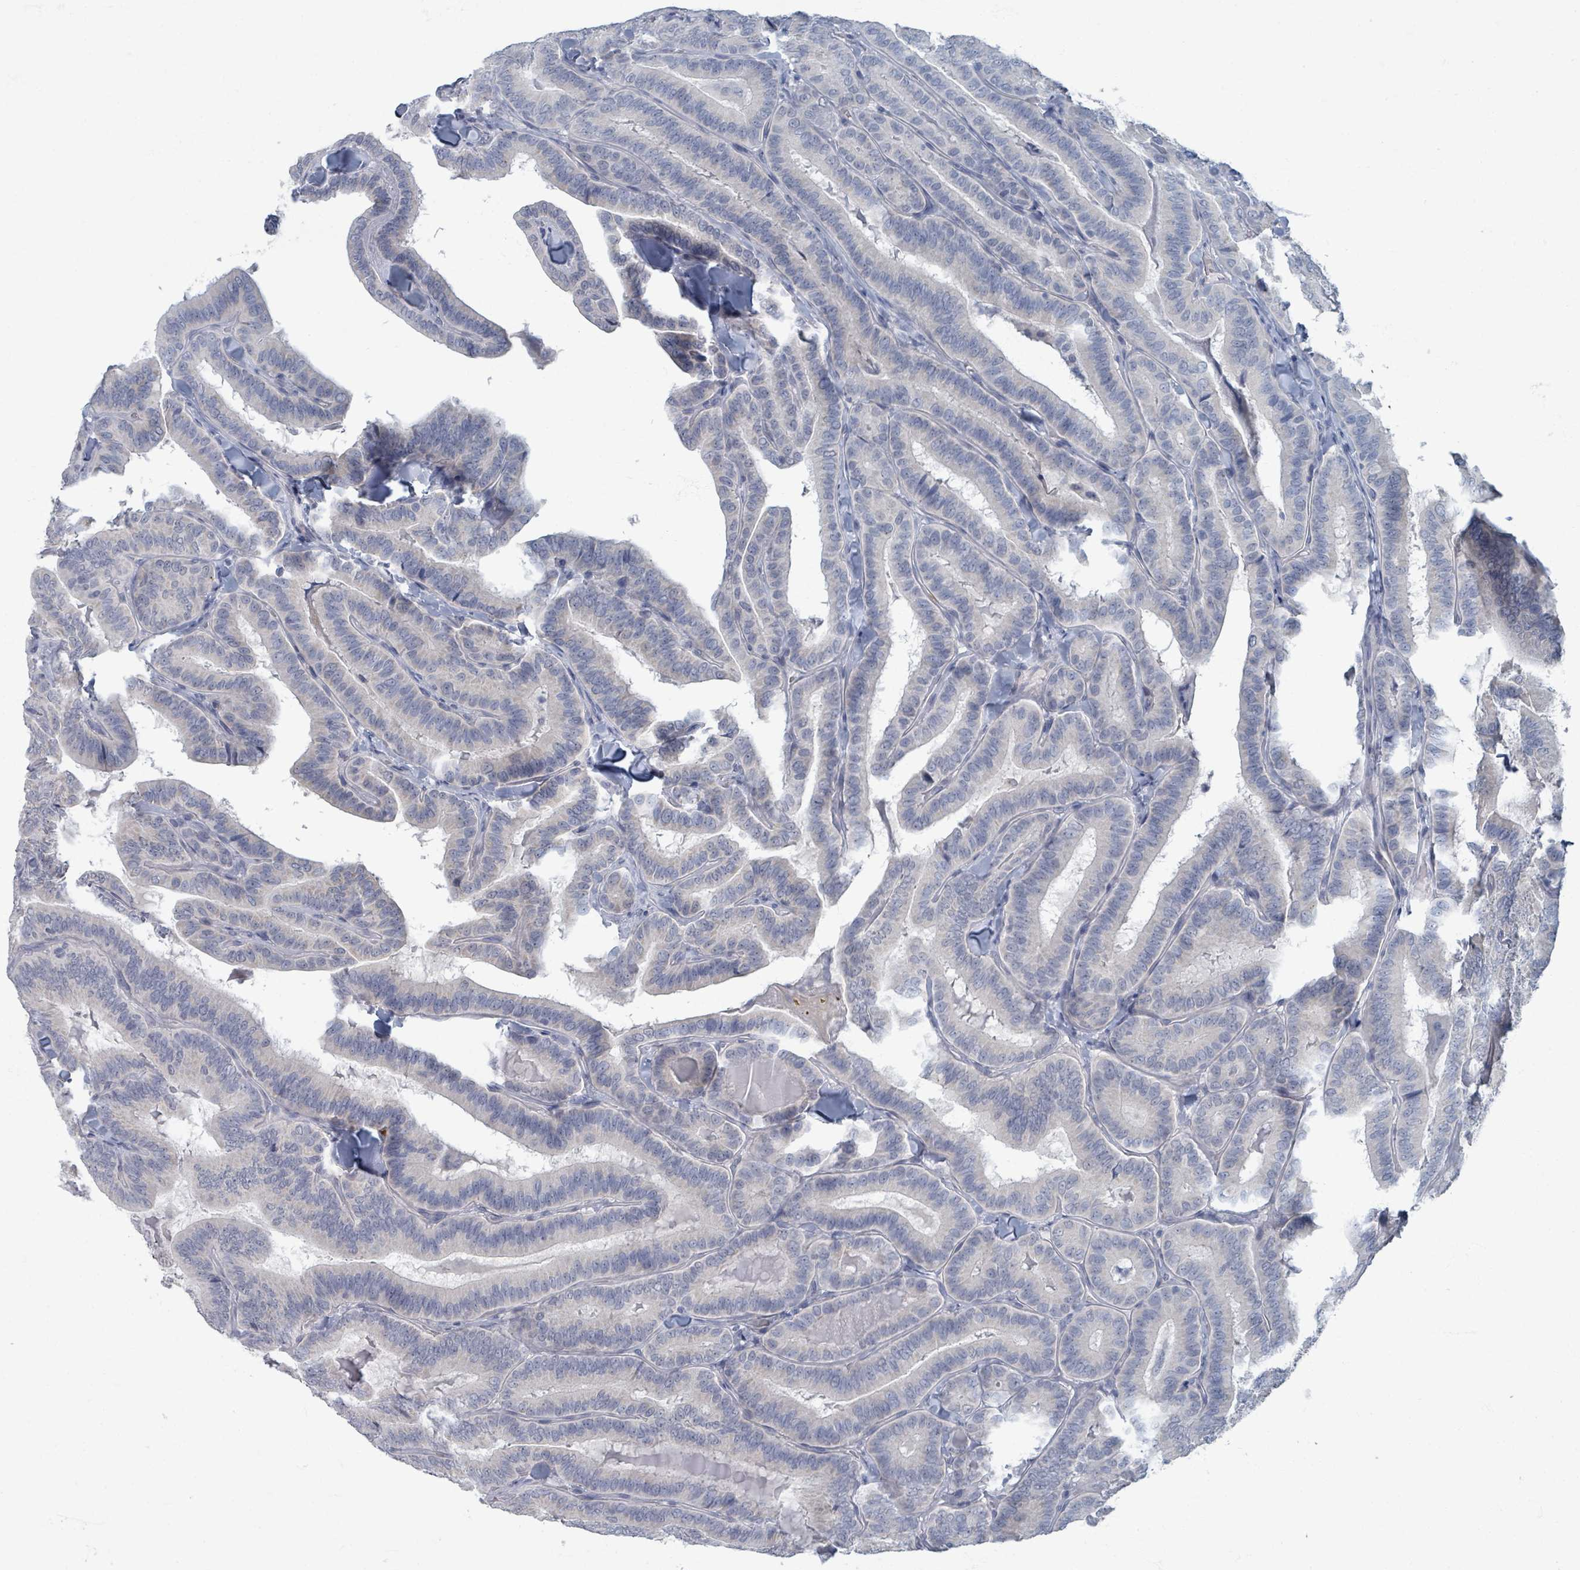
{"staining": {"intensity": "negative", "quantity": "none", "location": "none"}, "tissue": "thyroid cancer", "cell_type": "Tumor cells", "image_type": "cancer", "snomed": [{"axis": "morphology", "description": "Papillary adenocarcinoma, NOS"}, {"axis": "topography", "description": "Thyroid gland"}], "caption": "Tumor cells are negative for protein expression in human thyroid cancer.", "gene": "WNT11", "patient": {"sex": "male", "age": 61}}